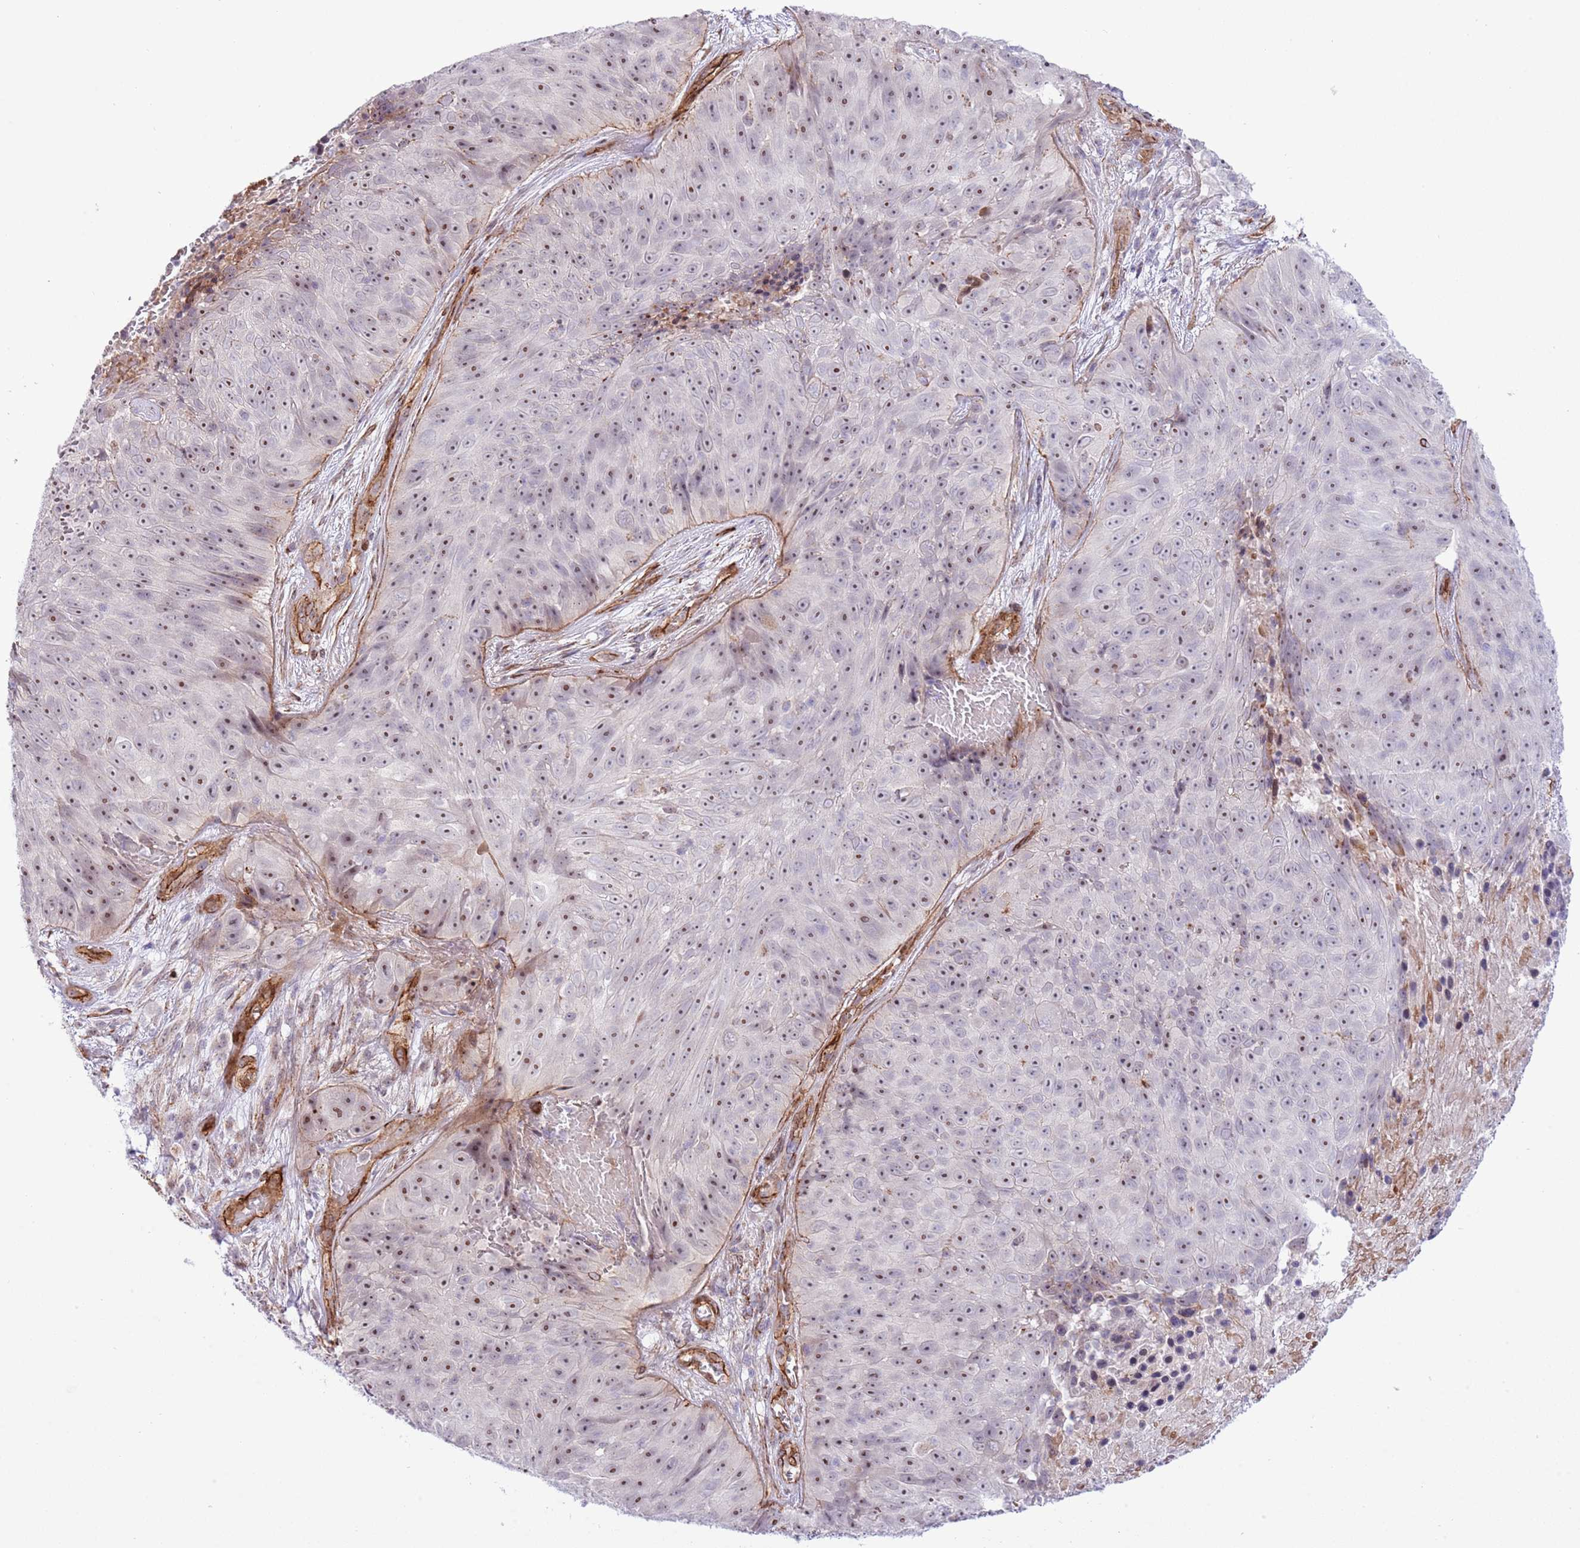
{"staining": {"intensity": "moderate", "quantity": ">75%", "location": "nuclear"}, "tissue": "skin cancer", "cell_type": "Tumor cells", "image_type": "cancer", "snomed": [{"axis": "morphology", "description": "Squamous cell carcinoma, NOS"}, {"axis": "topography", "description": "Skin"}], "caption": "This is a histology image of immunohistochemistry staining of squamous cell carcinoma (skin), which shows moderate staining in the nuclear of tumor cells.", "gene": "NEK3", "patient": {"sex": "female", "age": 87}}